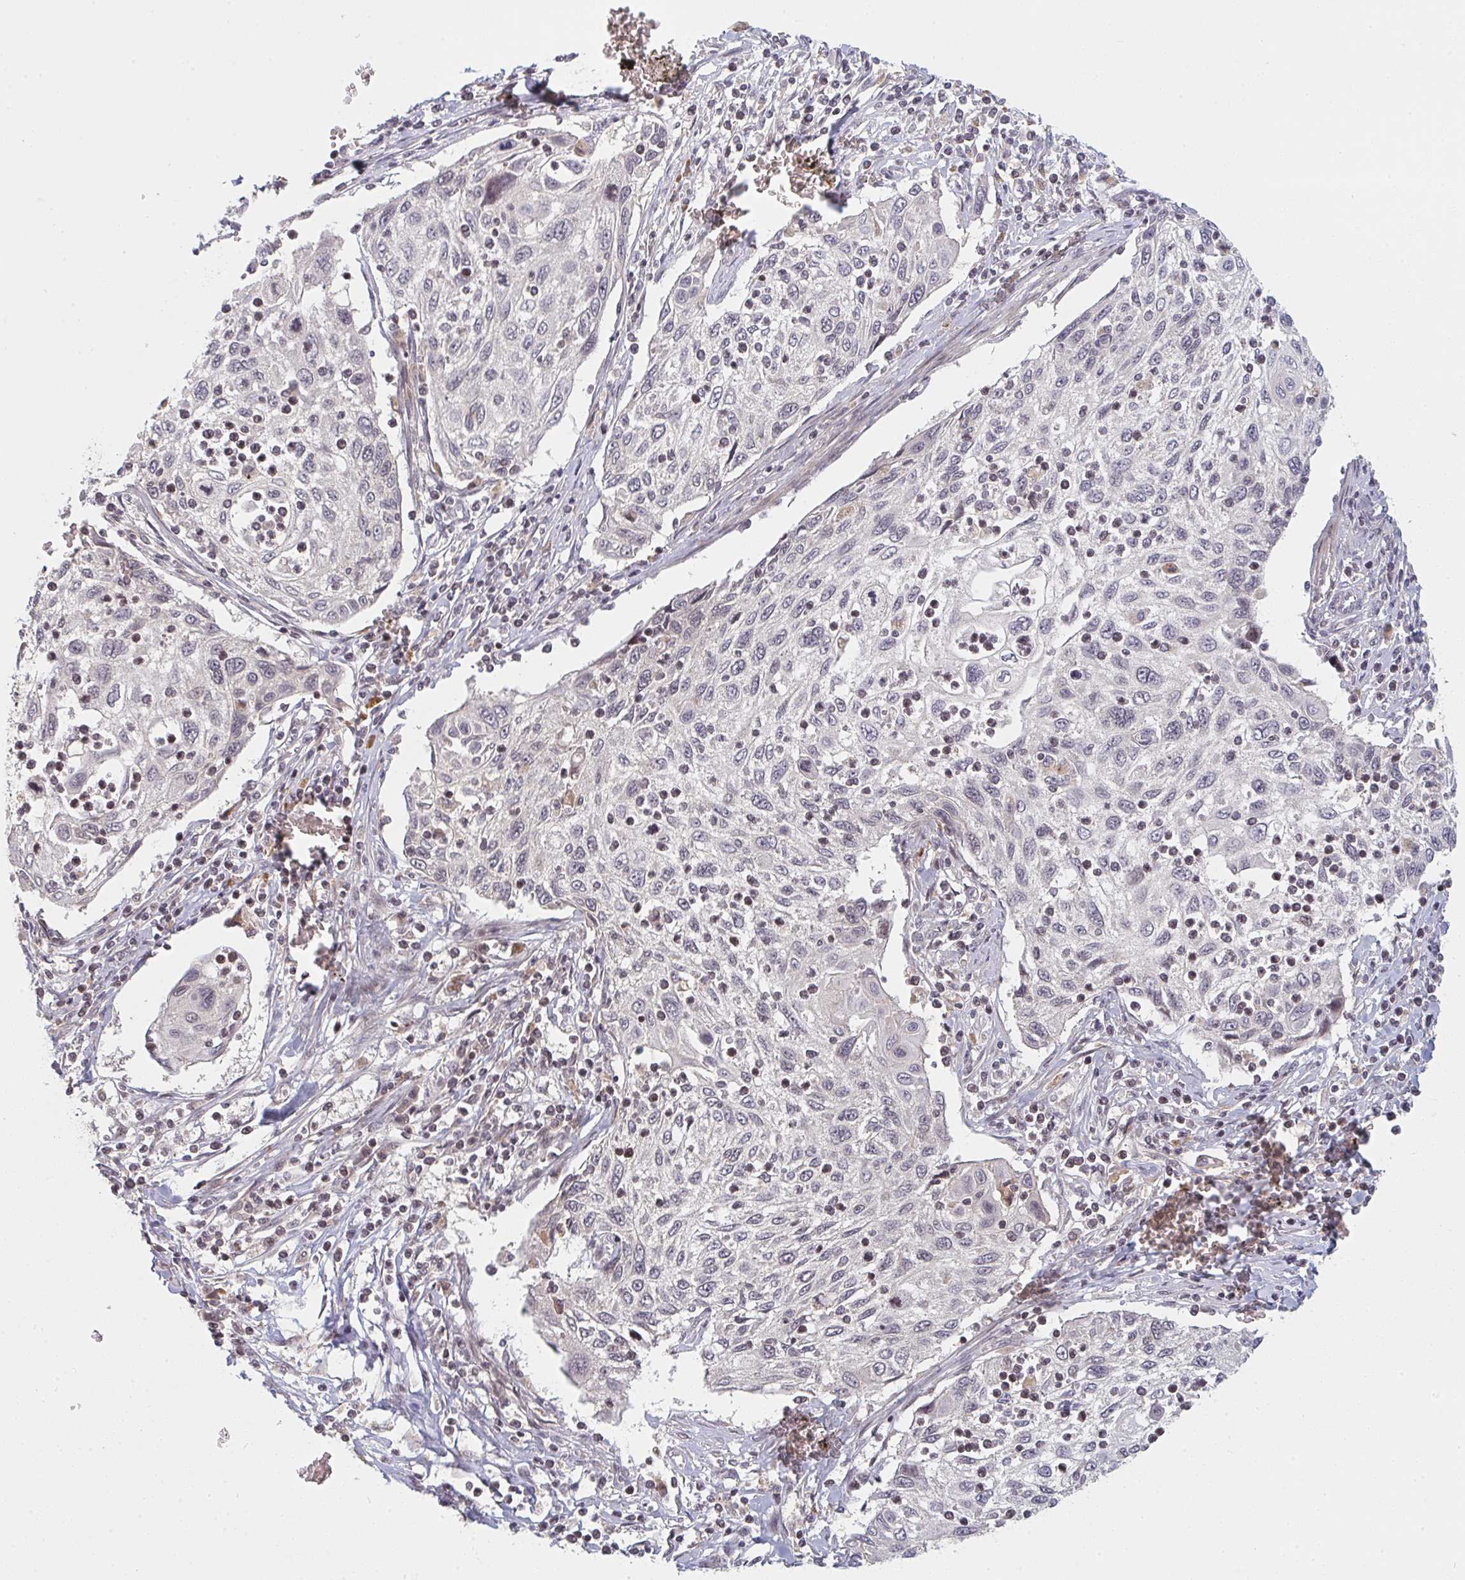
{"staining": {"intensity": "negative", "quantity": "none", "location": "none"}, "tissue": "cervical cancer", "cell_type": "Tumor cells", "image_type": "cancer", "snomed": [{"axis": "morphology", "description": "Squamous cell carcinoma, NOS"}, {"axis": "topography", "description": "Cervix"}], "caption": "High magnification brightfield microscopy of cervical cancer stained with DAB (brown) and counterstained with hematoxylin (blue): tumor cells show no significant positivity. Brightfield microscopy of IHC stained with DAB (3,3'-diaminobenzidine) (brown) and hematoxylin (blue), captured at high magnification.", "gene": "DCST1", "patient": {"sex": "female", "age": 70}}